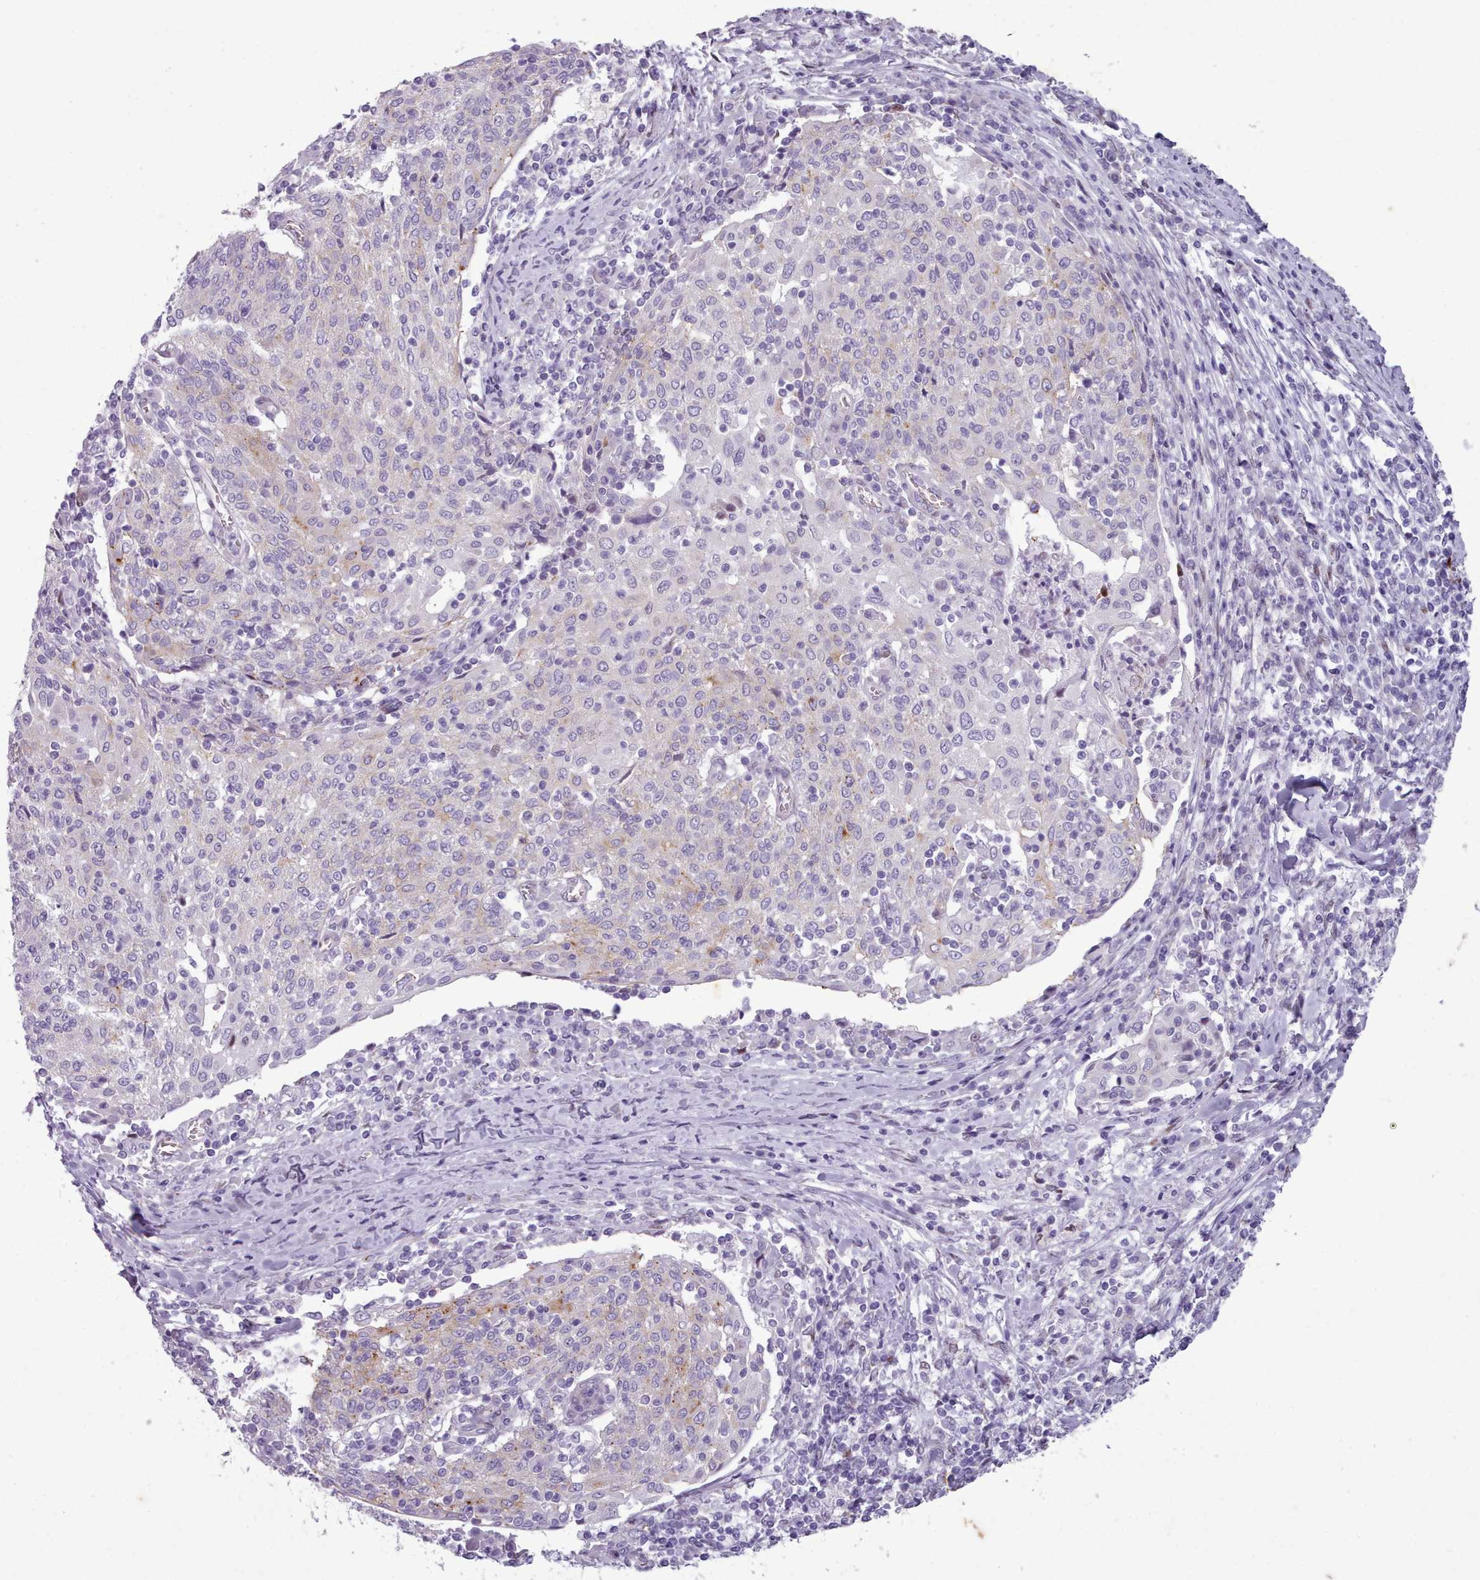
{"staining": {"intensity": "moderate", "quantity": "<25%", "location": "cytoplasmic/membranous"}, "tissue": "cervical cancer", "cell_type": "Tumor cells", "image_type": "cancer", "snomed": [{"axis": "morphology", "description": "Squamous cell carcinoma, NOS"}, {"axis": "topography", "description": "Cervix"}], "caption": "IHC photomicrograph of squamous cell carcinoma (cervical) stained for a protein (brown), which exhibits low levels of moderate cytoplasmic/membranous positivity in about <25% of tumor cells.", "gene": "KCNT2", "patient": {"sex": "female", "age": 52}}